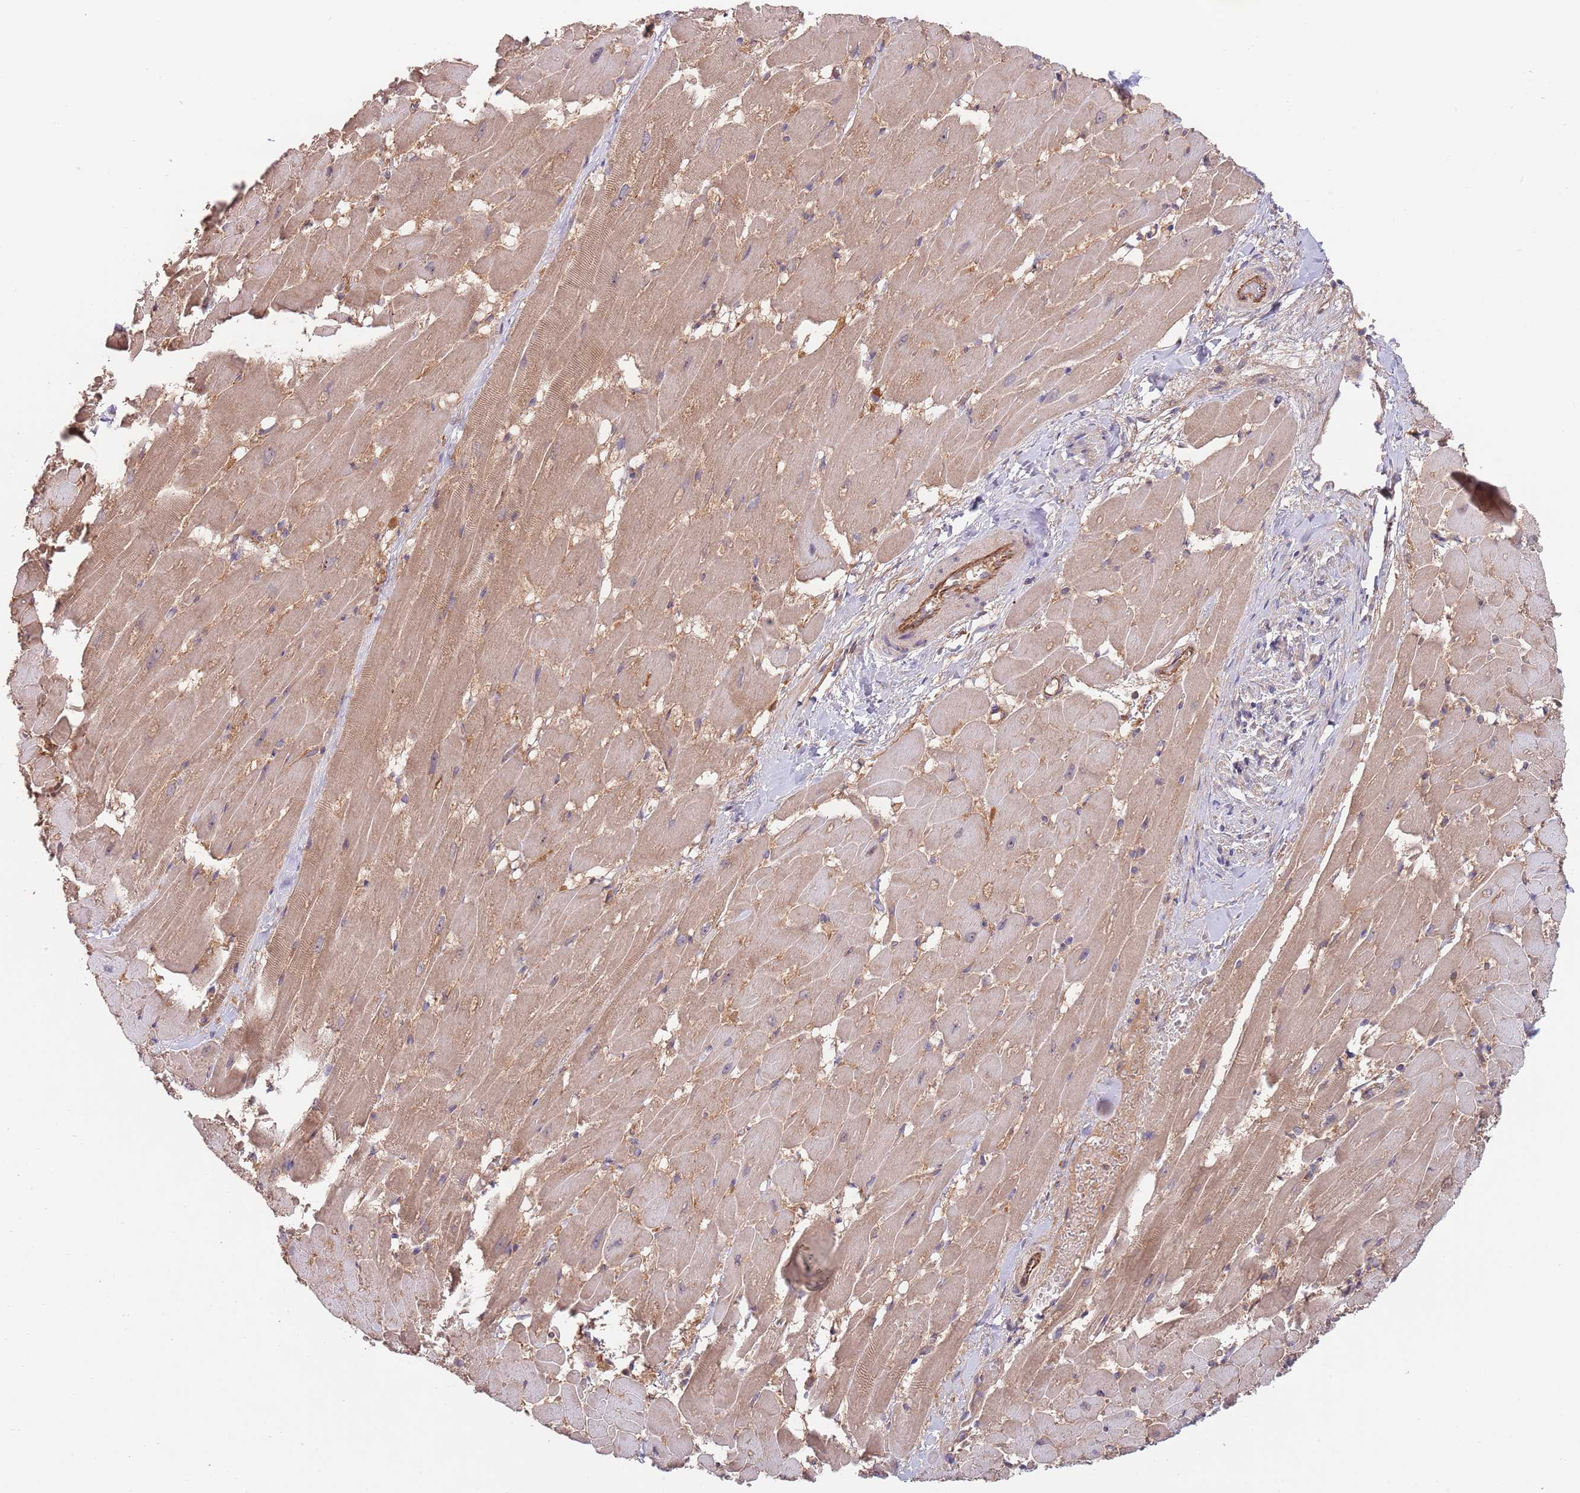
{"staining": {"intensity": "moderate", "quantity": ">75%", "location": "cytoplasmic/membranous"}, "tissue": "heart muscle", "cell_type": "Cardiomyocytes", "image_type": "normal", "snomed": [{"axis": "morphology", "description": "Normal tissue, NOS"}, {"axis": "topography", "description": "Heart"}], "caption": "The image demonstrates staining of benign heart muscle, revealing moderate cytoplasmic/membranous protein expression (brown color) within cardiomyocytes.", "gene": "EIF3F", "patient": {"sex": "male", "age": 37}}